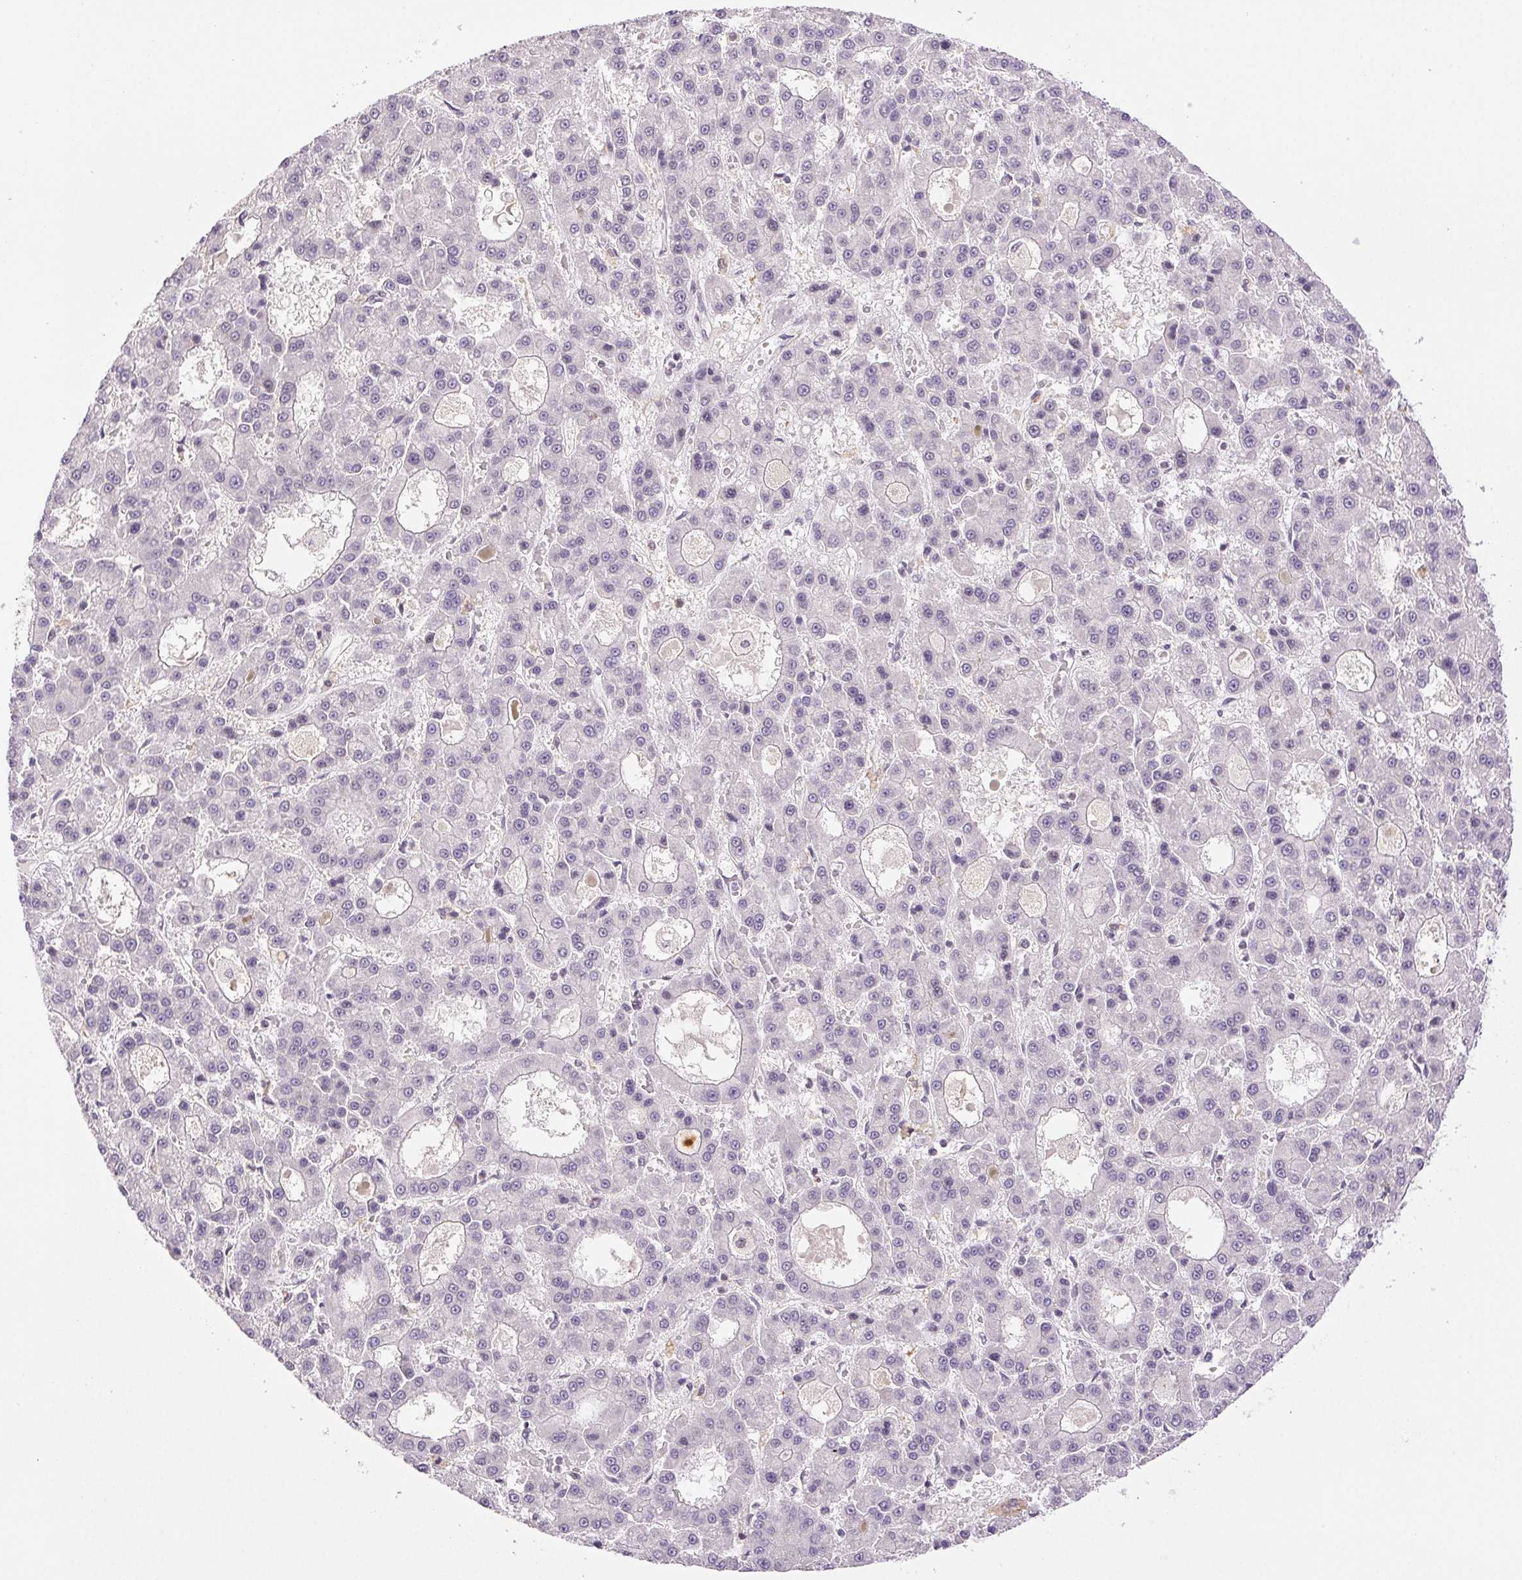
{"staining": {"intensity": "negative", "quantity": "none", "location": "none"}, "tissue": "liver cancer", "cell_type": "Tumor cells", "image_type": "cancer", "snomed": [{"axis": "morphology", "description": "Carcinoma, Hepatocellular, NOS"}, {"axis": "topography", "description": "Liver"}], "caption": "IHC histopathology image of neoplastic tissue: liver cancer (hepatocellular carcinoma) stained with DAB reveals no significant protein staining in tumor cells.", "gene": "PRPF18", "patient": {"sex": "male", "age": 70}}